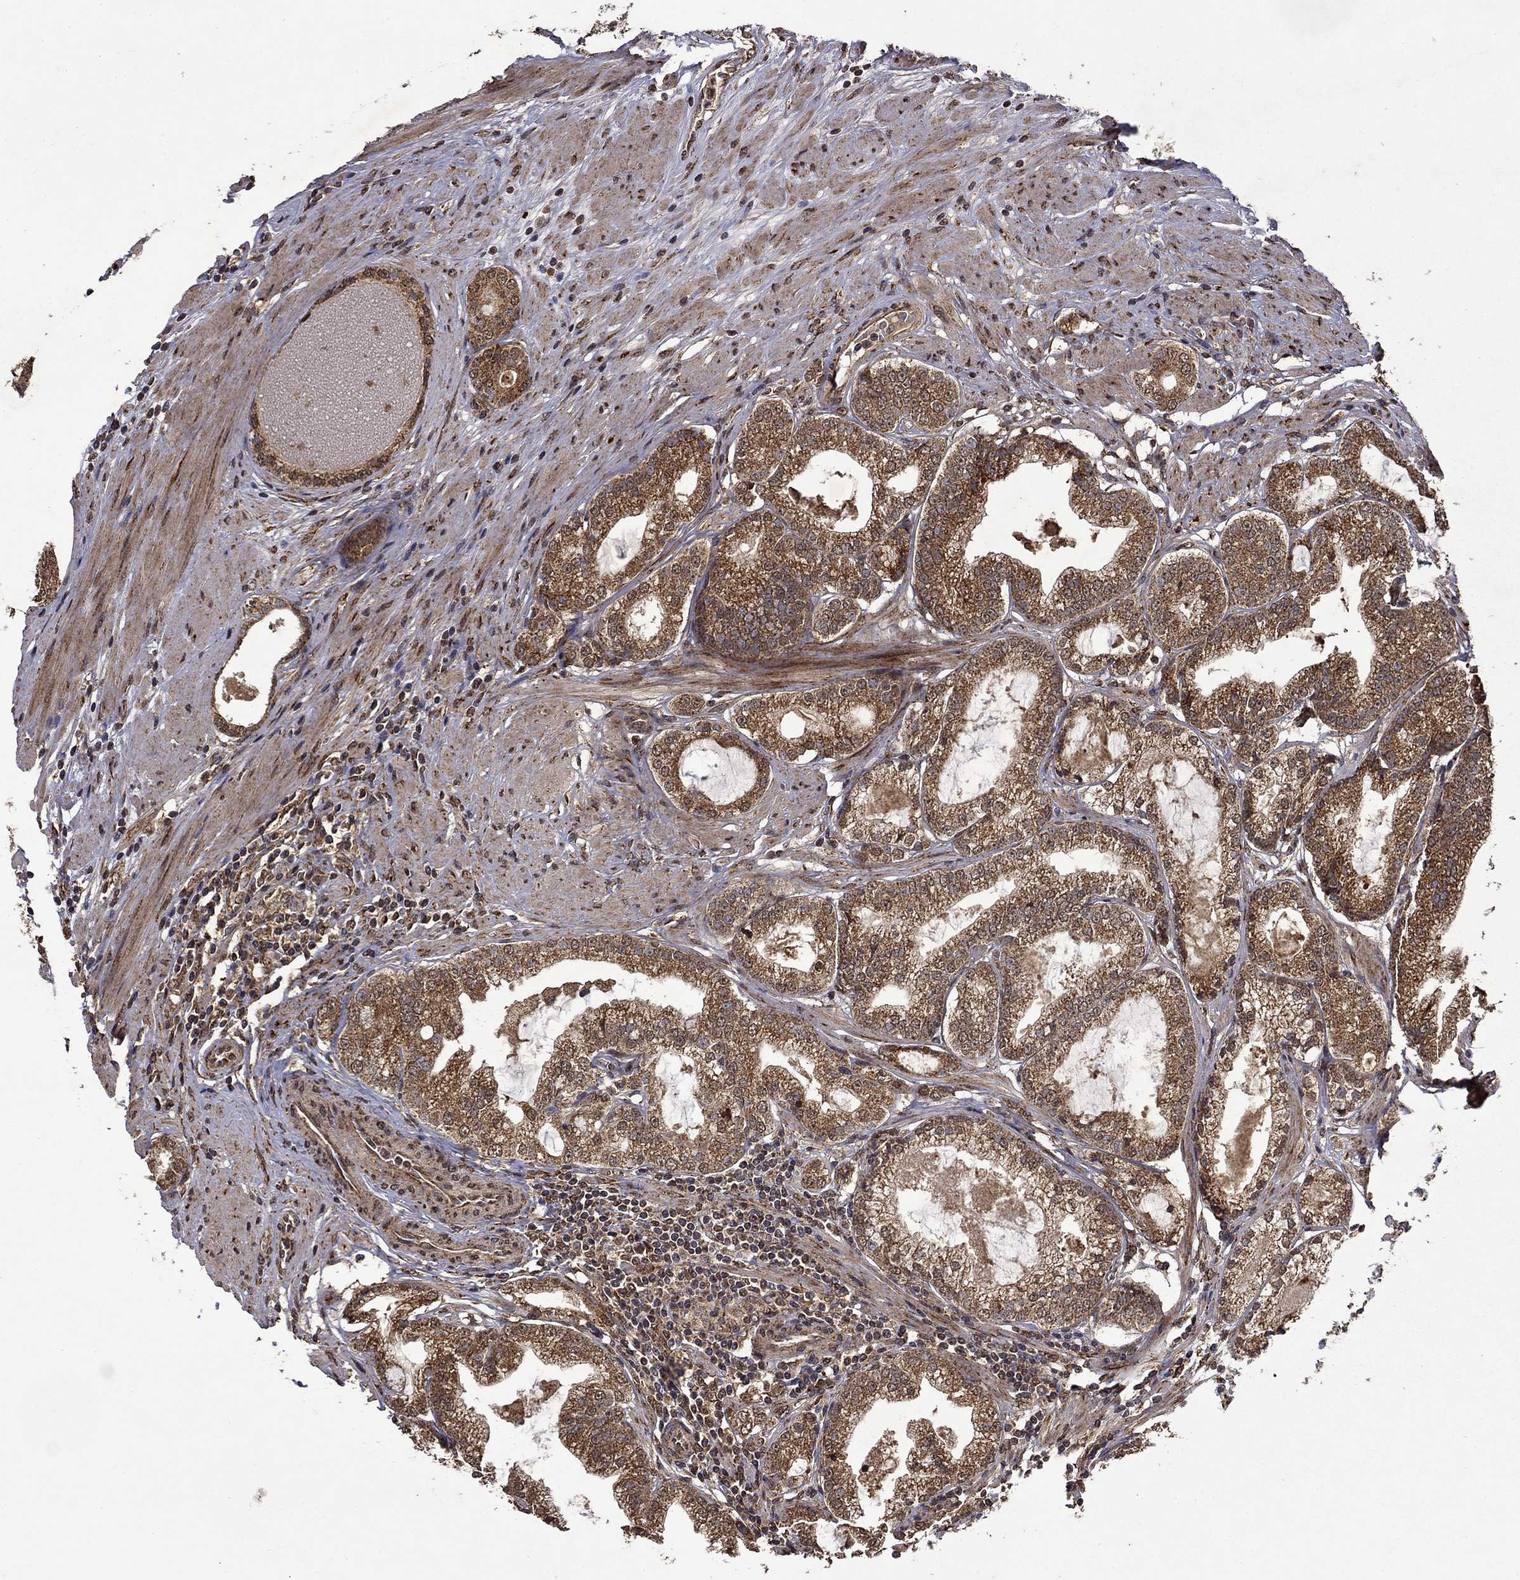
{"staining": {"intensity": "strong", "quantity": ">75%", "location": "cytoplasmic/membranous"}, "tissue": "prostate cancer", "cell_type": "Tumor cells", "image_type": "cancer", "snomed": [{"axis": "morphology", "description": "Adenocarcinoma, High grade"}, {"axis": "topography", "description": "Prostate and seminal vesicle, NOS"}], "caption": "Prostate cancer stained for a protein (brown) reveals strong cytoplasmic/membranous positive positivity in approximately >75% of tumor cells.", "gene": "ITM2B", "patient": {"sex": "male", "age": 62}}